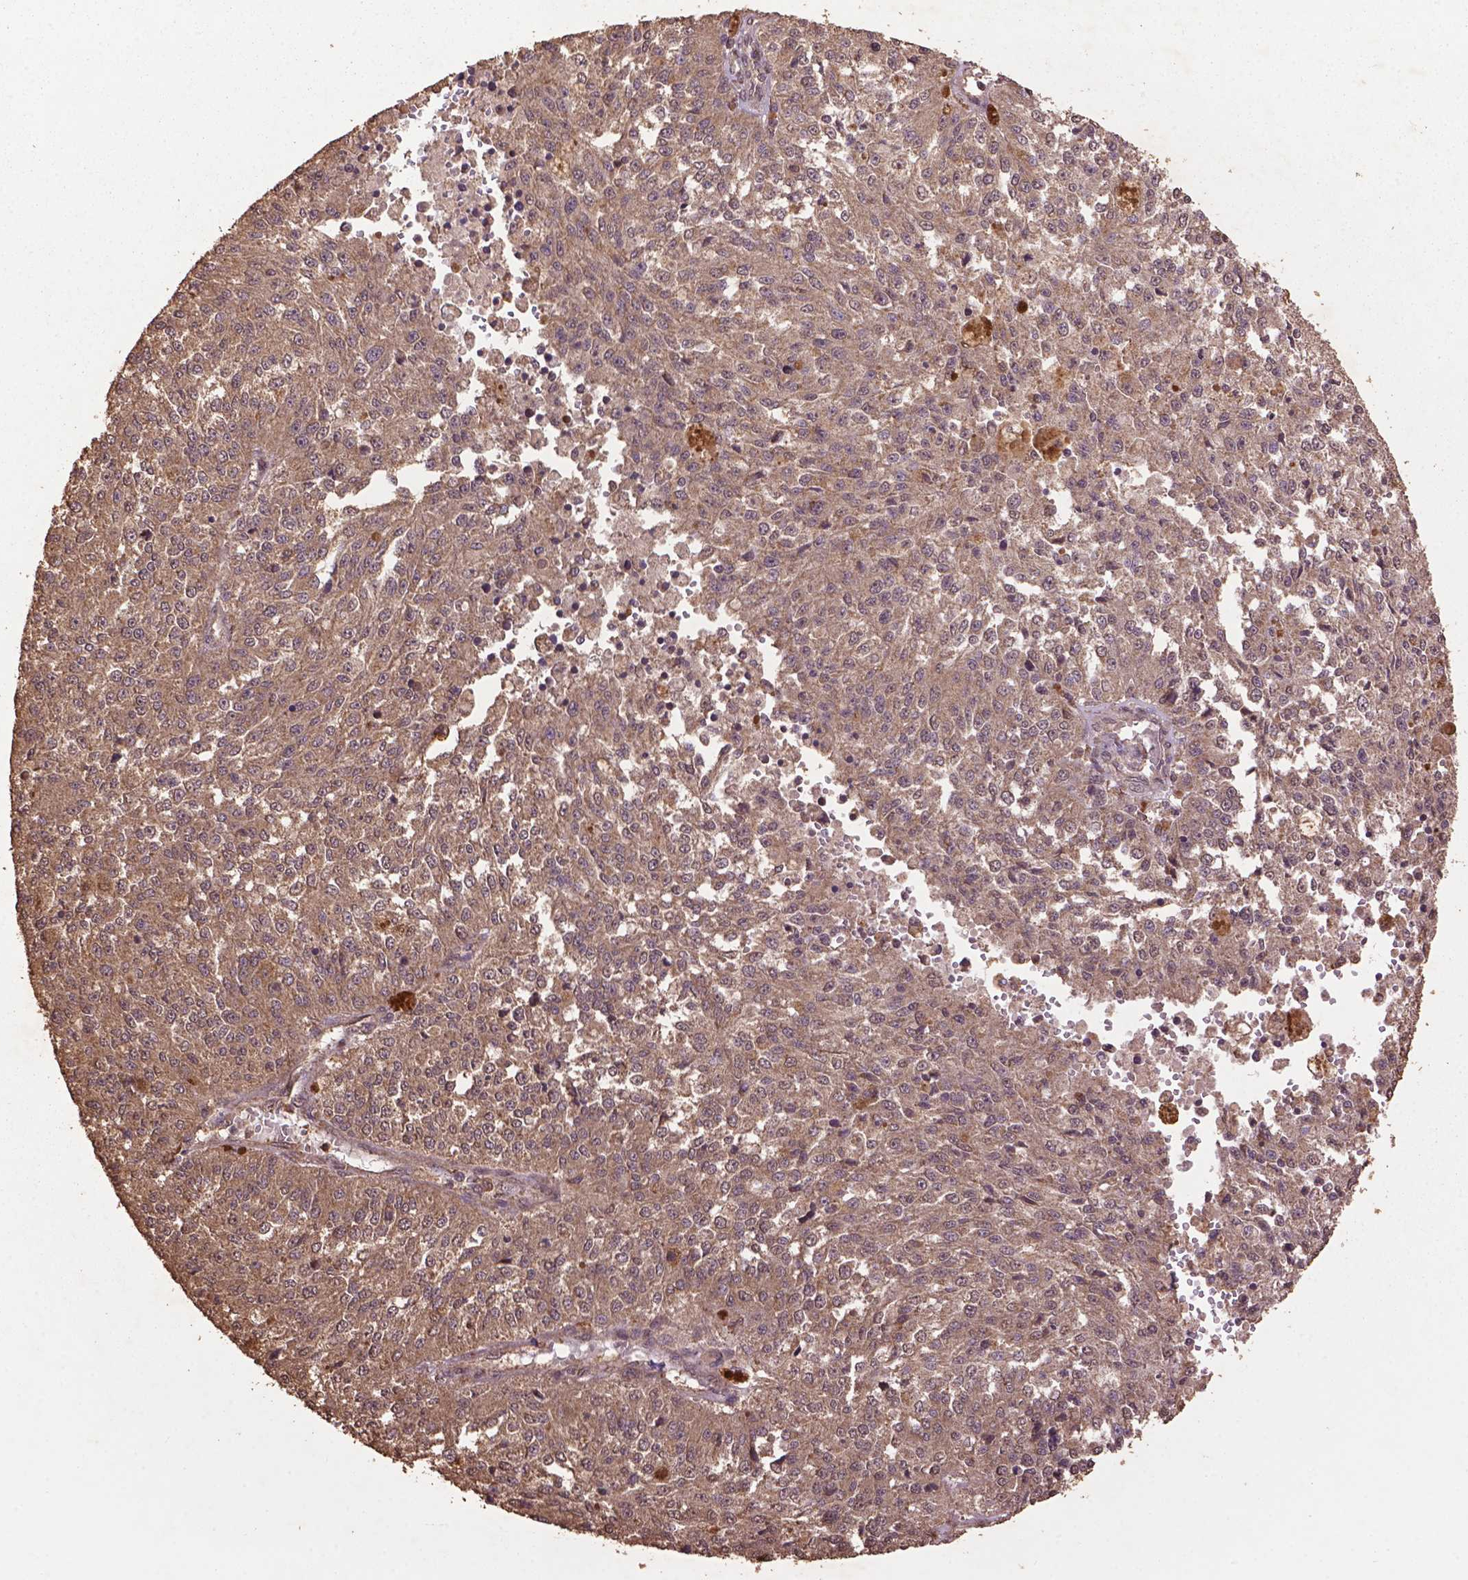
{"staining": {"intensity": "weak", "quantity": ">75%", "location": "cytoplasmic/membranous"}, "tissue": "melanoma", "cell_type": "Tumor cells", "image_type": "cancer", "snomed": [{"axis": "morphology", "description": "Malignant melanoma, Metastatic site"}, {"axis": "topography", "description": "Lymph node"}], "caption": "Immunohistochemistry histopathology image of neoplastic tissue: human malignant melanoma (metastatic site) stained using IHC demonstrates low levels of weak protein expression localized specifically in the cytoplasmic/membranous of tumor cells, appearing as a cytoplasmic/membranous brown color.", "gene": "BABAM1", "patient": {"sex": "female", "age": 64}}